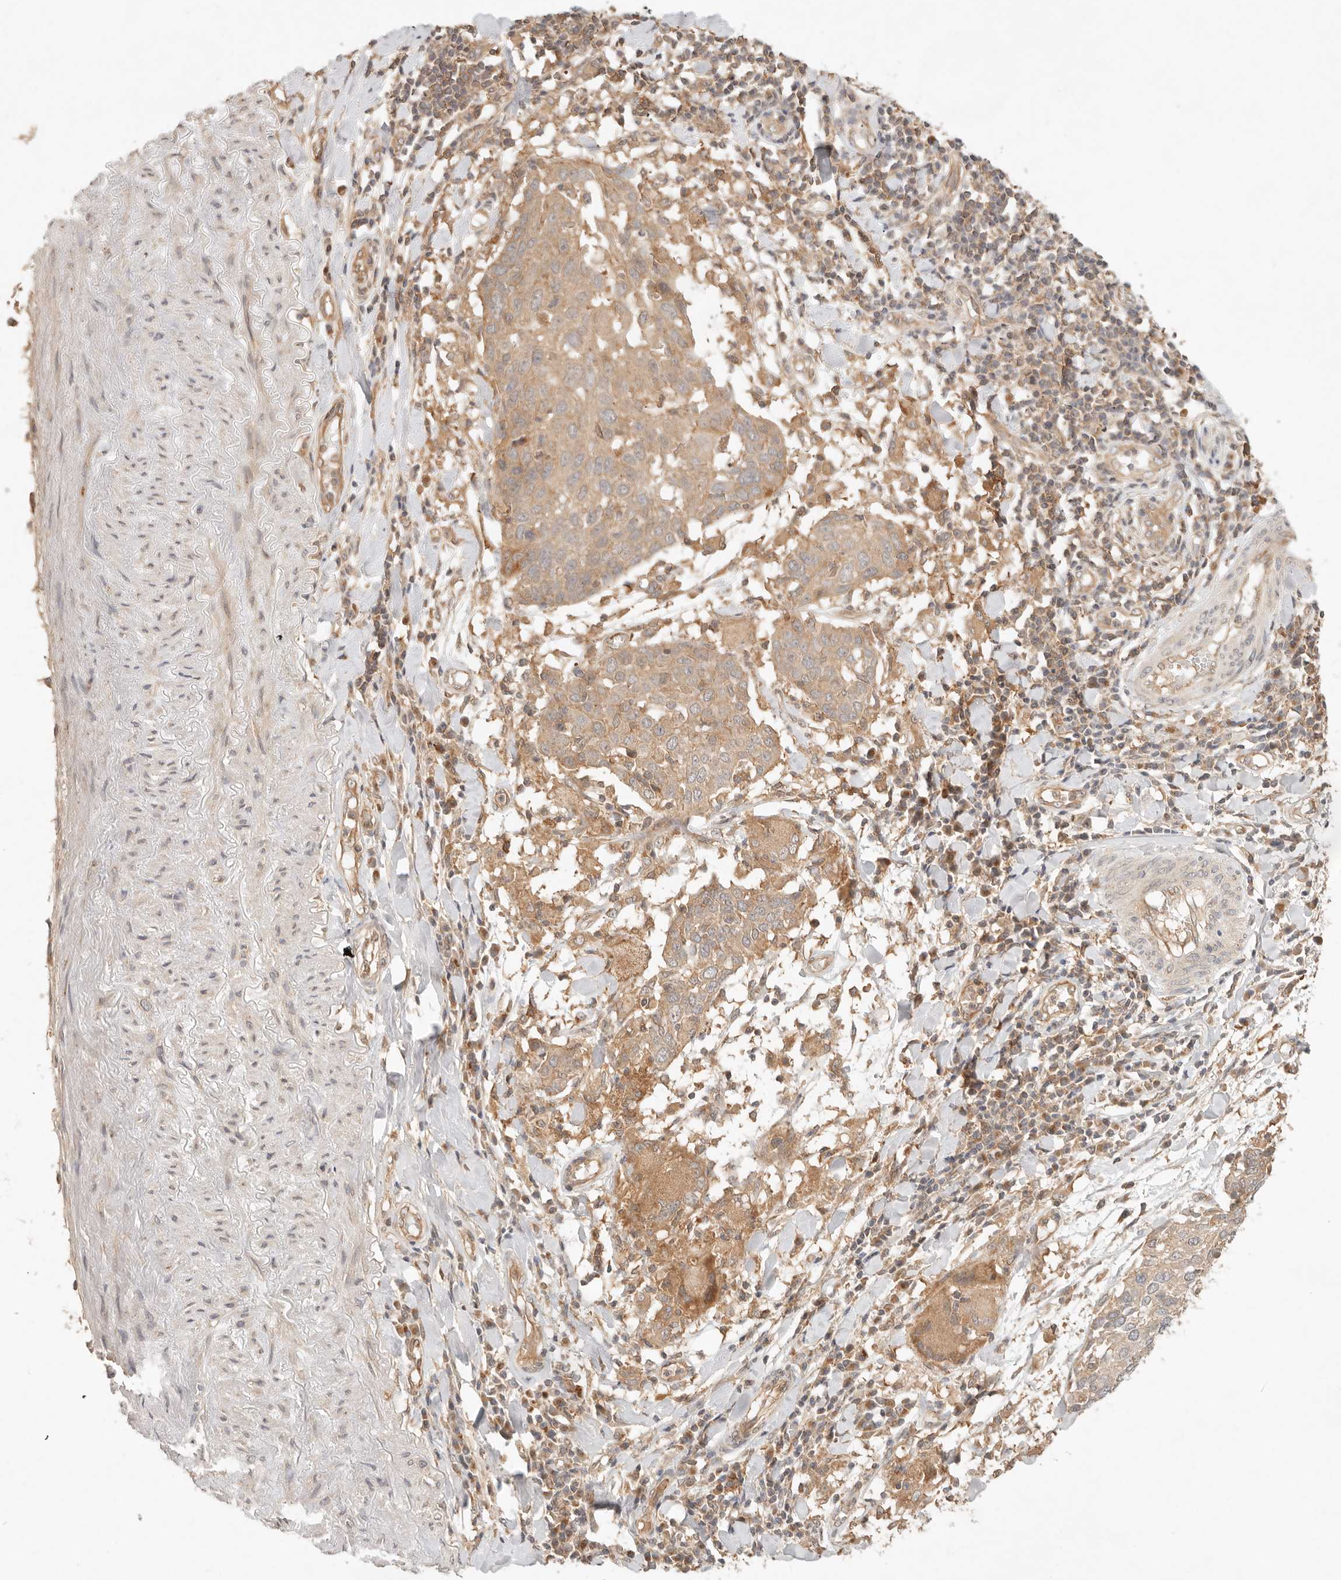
{"staining": {"intensity": "moderate", "quantity": ">75%", "location": "cytoplasmic/membranous"}, "tissue": "lung cancer", "cell_type": "Tumor cells", "image_type": "cancer", "snomed": [{"axis": "morphology", "description": "Squamous cell carcinoma, NOS"}, {"axis": "topography", "description": "Lung"}], "caption": "Immunohistochemical staining of squamous cell carcinoma (lung) displays medium levels of moderate cytoplasmic/membranous protein positivity in approximately >75% of tumor cells.", "gene": "HECTD3", "patient": {"sex": "male", "age": 65}}